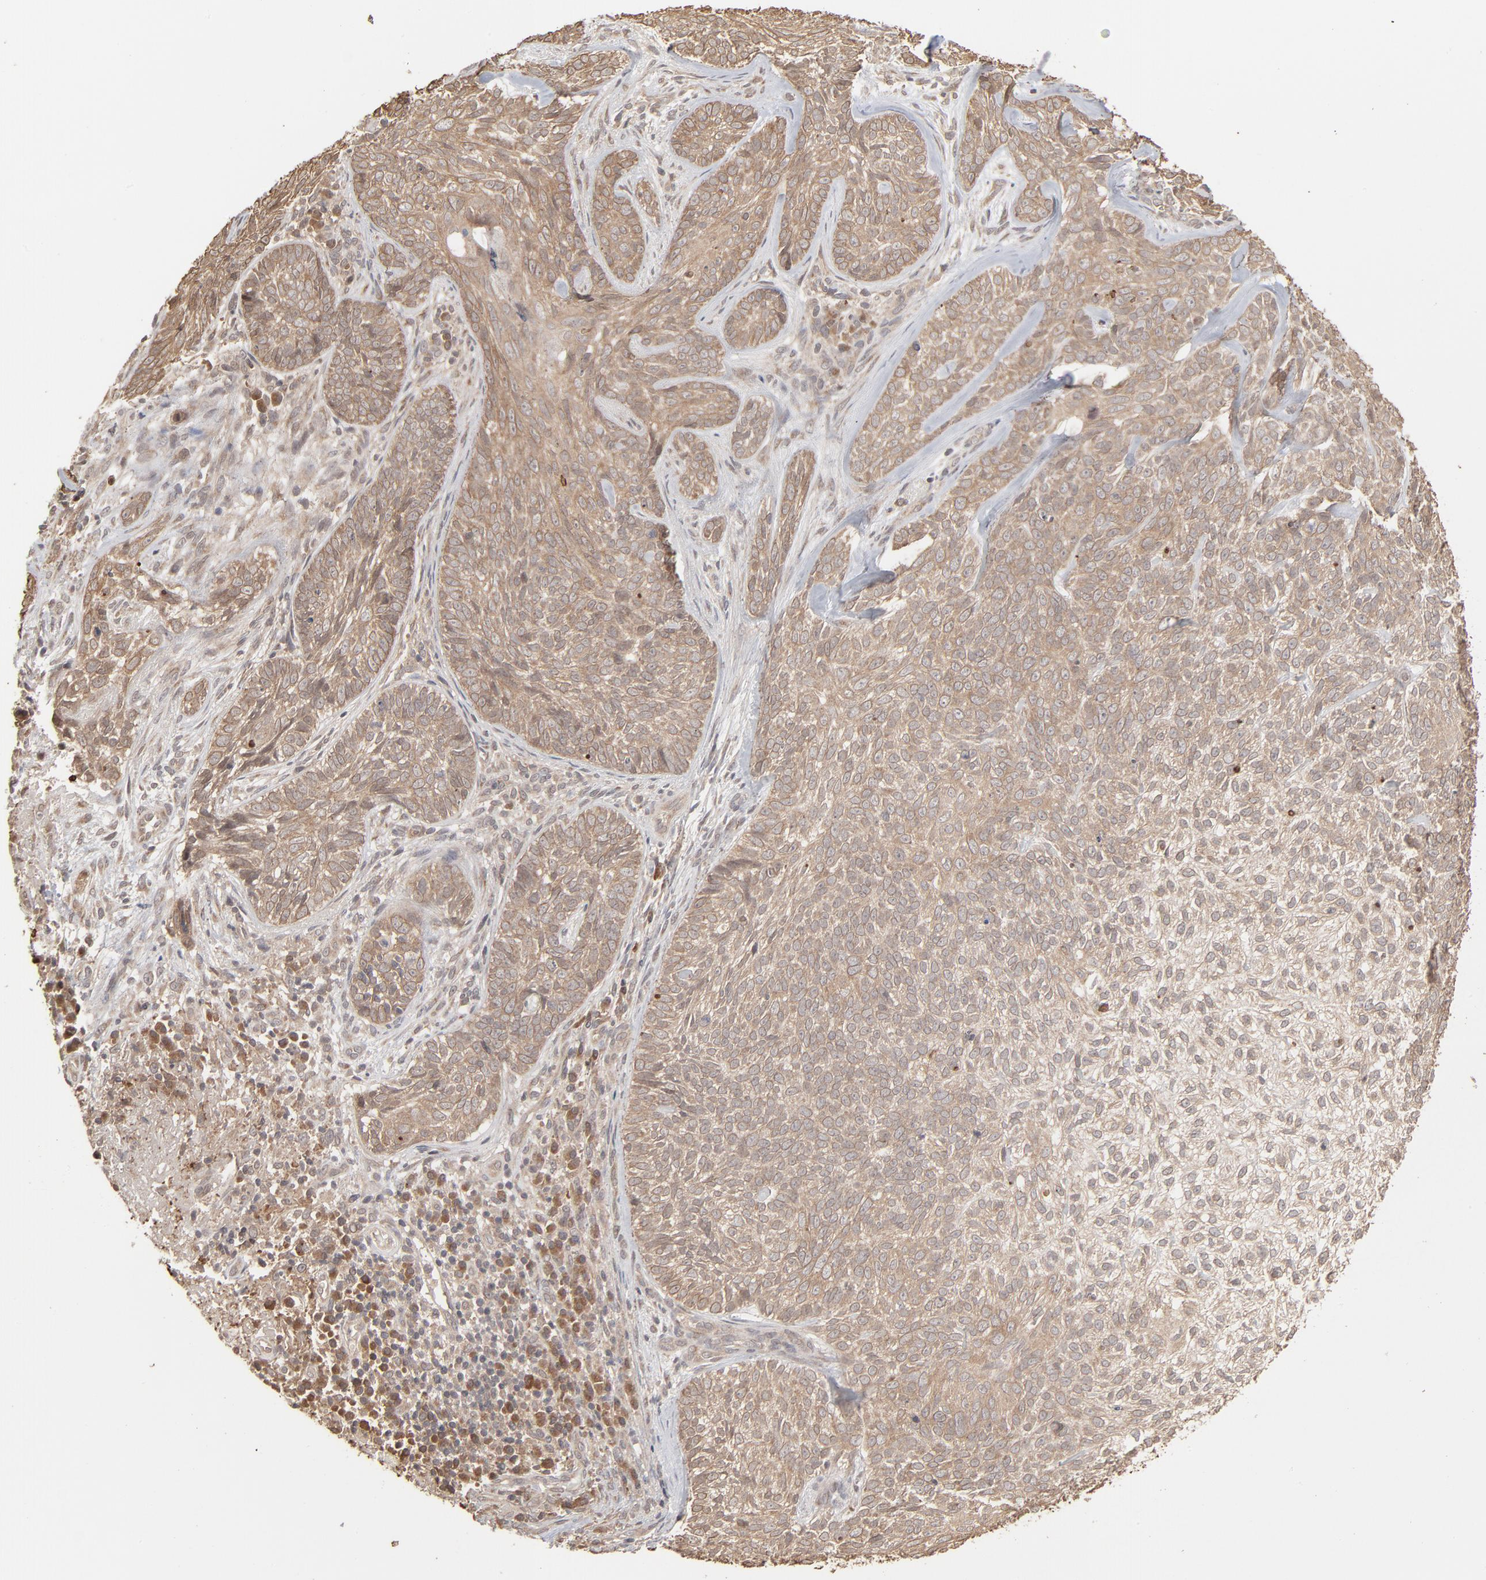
{"staining": {"intensity": "weak", "quantity": ">75%", "location": "cytoplasmic/membranous"}, "tissue": "skin cancer", "cell_type": "Tumor cells", "image_type": "cancer", "snomed": [{"axis": "morphology", "description": "Basal cell carcinoma"}, {"axis": "topography", "description": "Skin"}], "caption": "A histopathology image showing weak cytoplasmic/membranous staining in approximately >75% of tumor cells in basal cell carcinoma (skin), as visualized by brown immunohistochemical staining.", "gene": "SCFD1", "patient": {"sex": "male", "age": 72}}